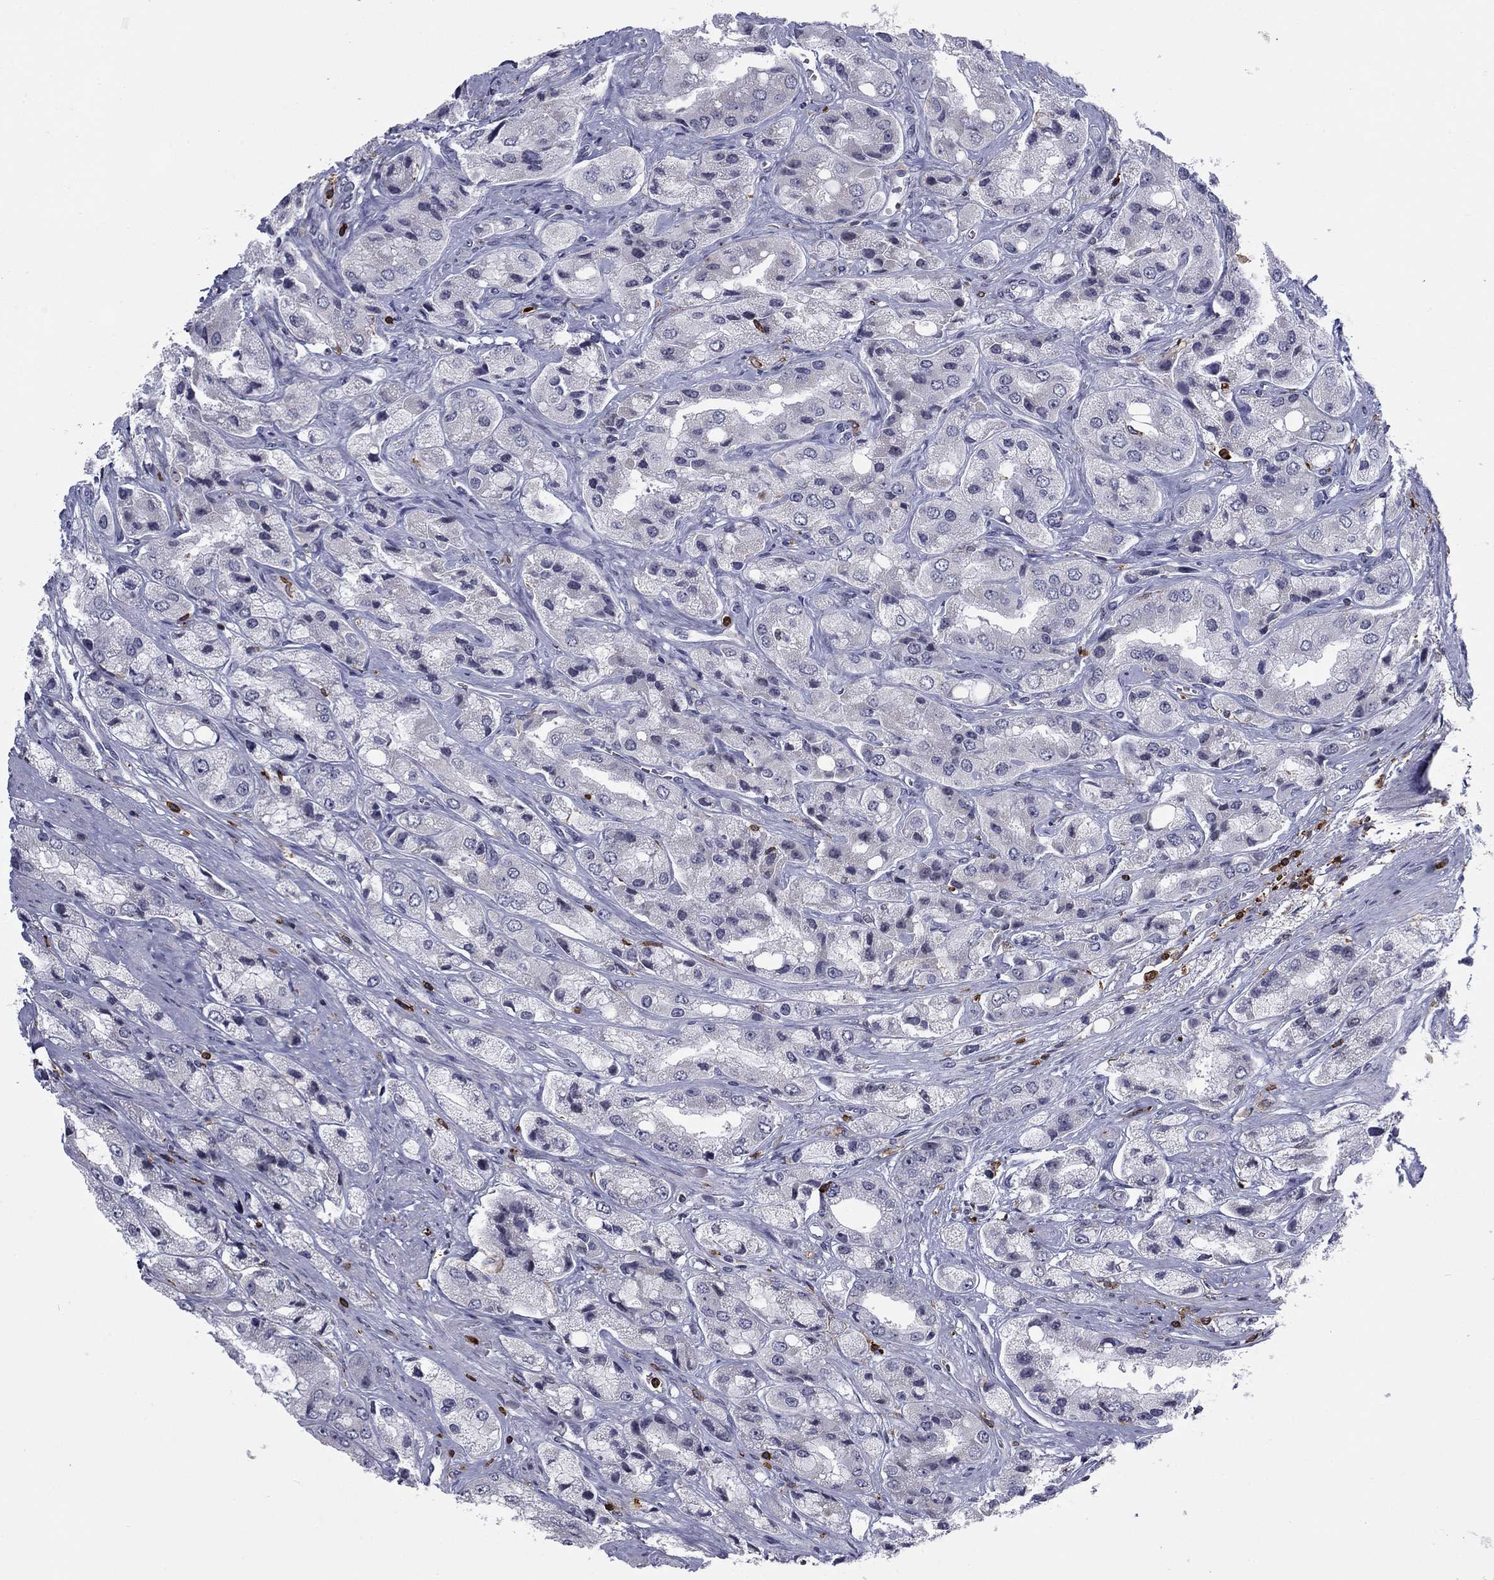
{"staining": {"intensity": "negative", "quantity": "none", "location": "none"}, "tissue": "prostate cancer", "cell_type": "Tumor cells", "image_type": "cancer", "snomed": [{"axis": "morphology", "description": "Adenocarcinoma, Low grade"}, {"axis": "topography", "description": "Prostate"}], "caption": "Tumor cells are negative for protein expression in human low-grade adenocarcinoma (prostate).", "gene": "ARHGAP27", "patient": {"sex": "male", "age": 69}}